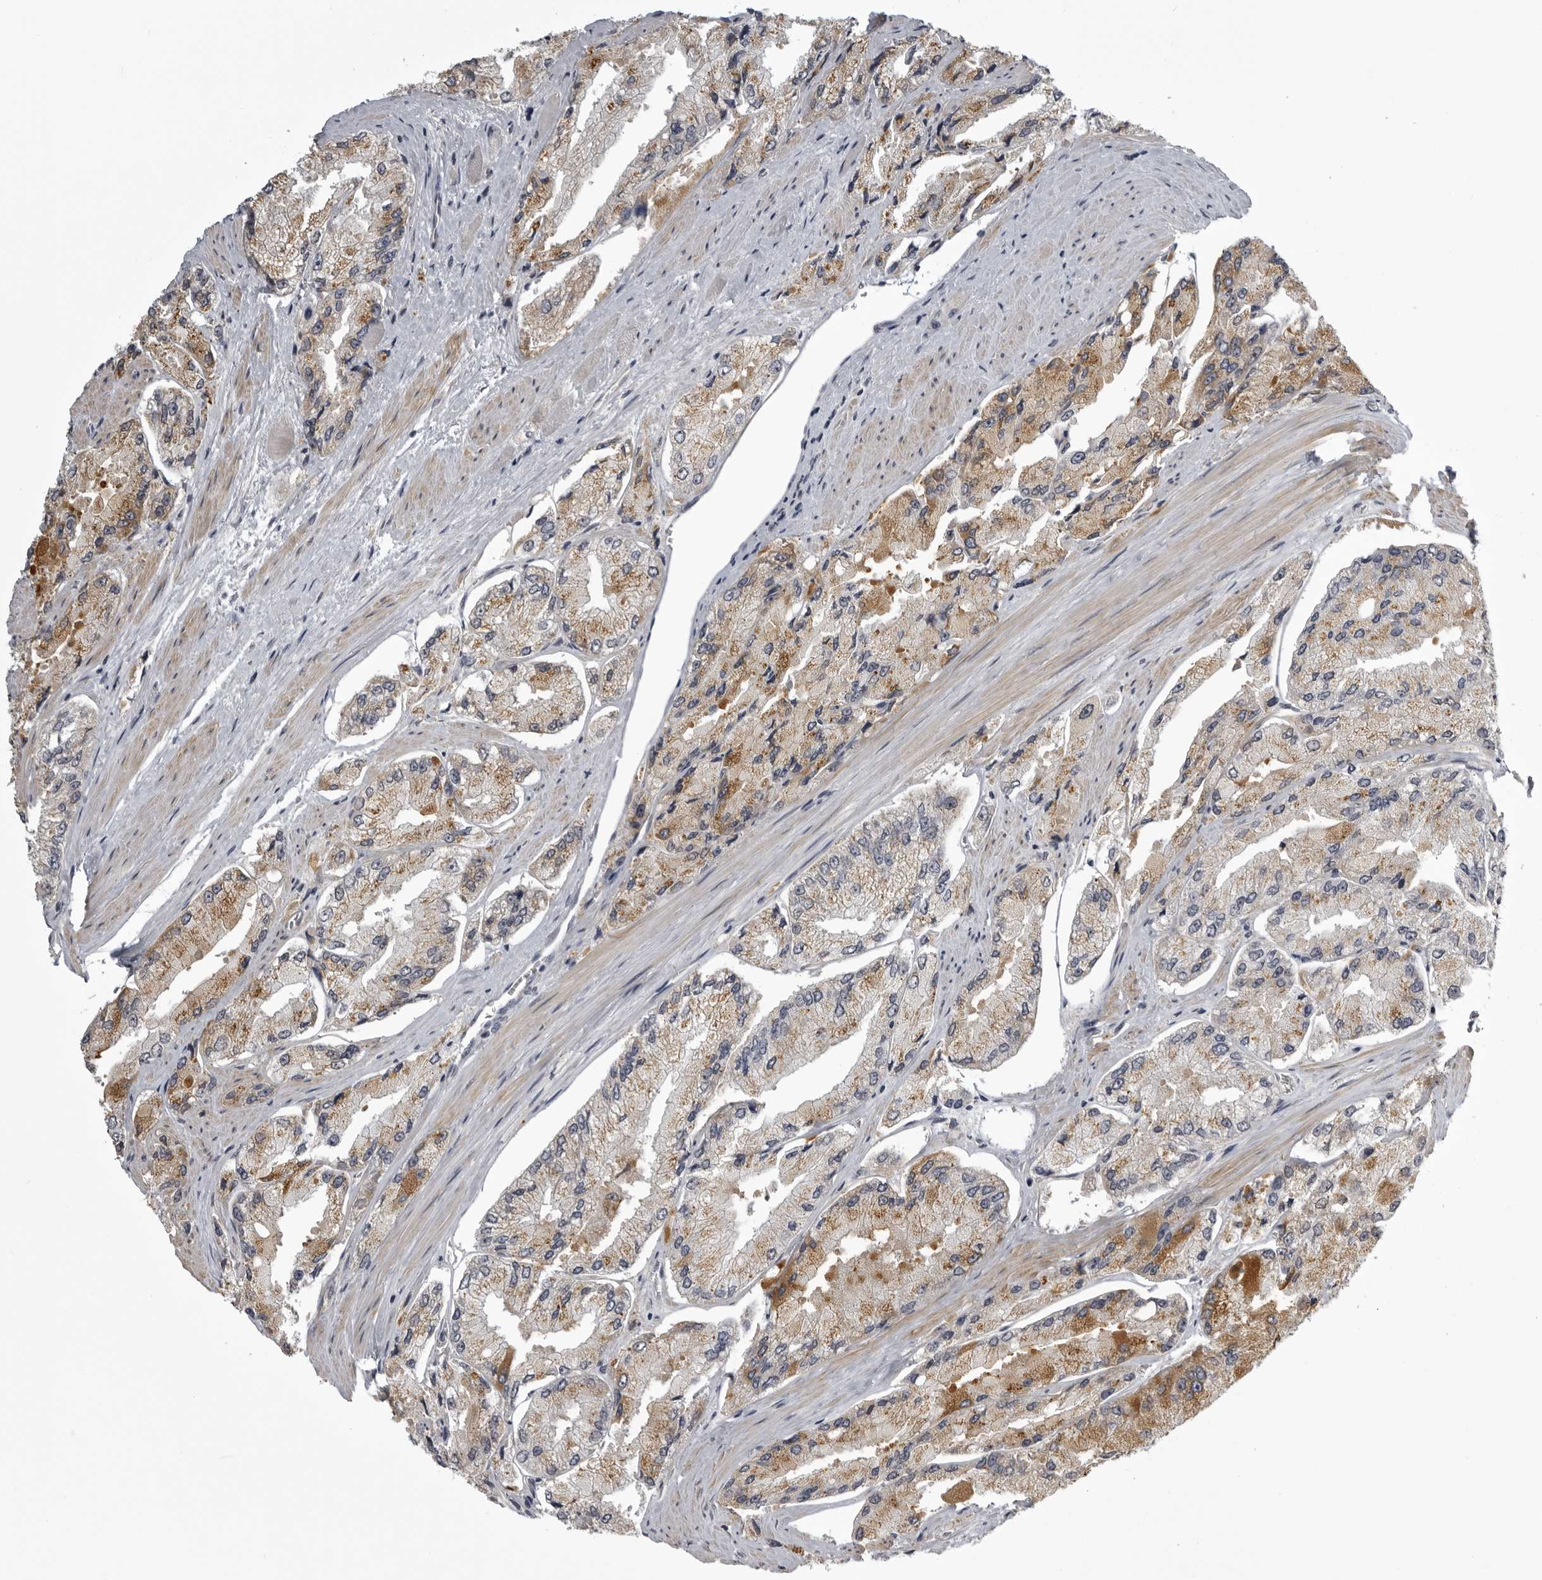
{"staining": {"intensity": "moderate", "quantity": ">75%", "location": "cytoplasmic/membranous"}, "tissue": "prostate cancer", "cell_type": "Tumor cells", "image_type": "cancer", "snomed": [{"axis": "morphology", "description": "Adenocarcinoma, High grade"}, {"axis": "topography", "description": "Prostate"}], "caption": "Tumor cells display moderate cytoplasmic/membranous positivity in approximately >75% of cells in prostate cancer (high-grade adenocarcinoma). (IHC, brightfield microscopy, high magnification).", "gene": "NCEH1", "patient": {"sex": "male", "age": 58}}